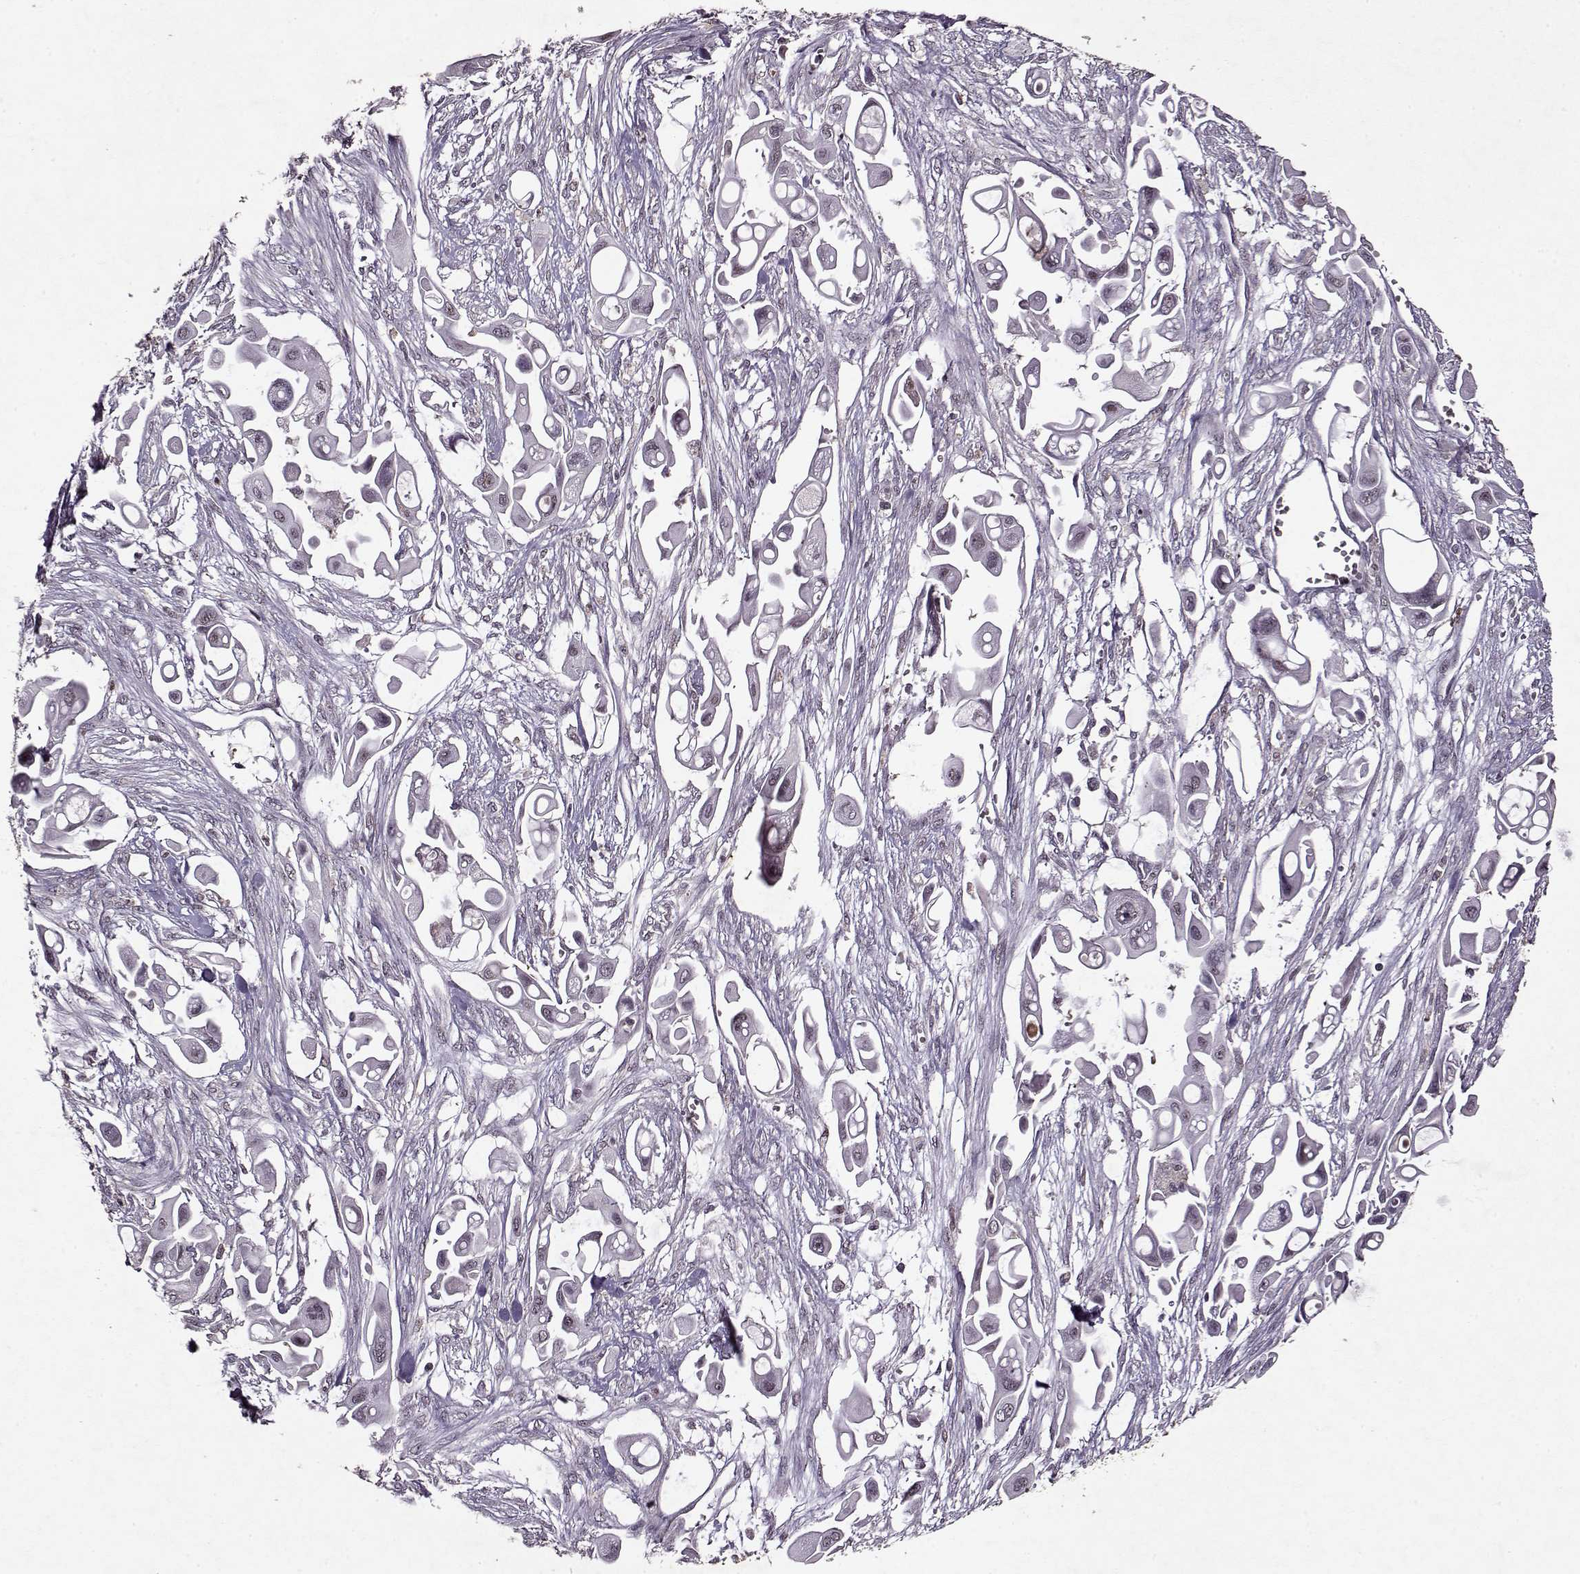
{"staining": {"intensity": "negative", "quantity": ">75%", "location": "nuclear"}, "tissue": "pancreatic cancer", "cell_type": "Tumor cells", "image_type": "cancer", "snomed": [{"axis": "morphology", "description": "Adenocarcinoma, NOS"}, {"axis": "topography", "description": "Pancreas"}], "caption": "IHC image of neoplastic tissue: adenocarcinoma (pancreatic) stained with DAB reveals no significant protein staining in tumor cells.", "gene": "PSMA7", "patient": {"sex": "male", "age": 50}}